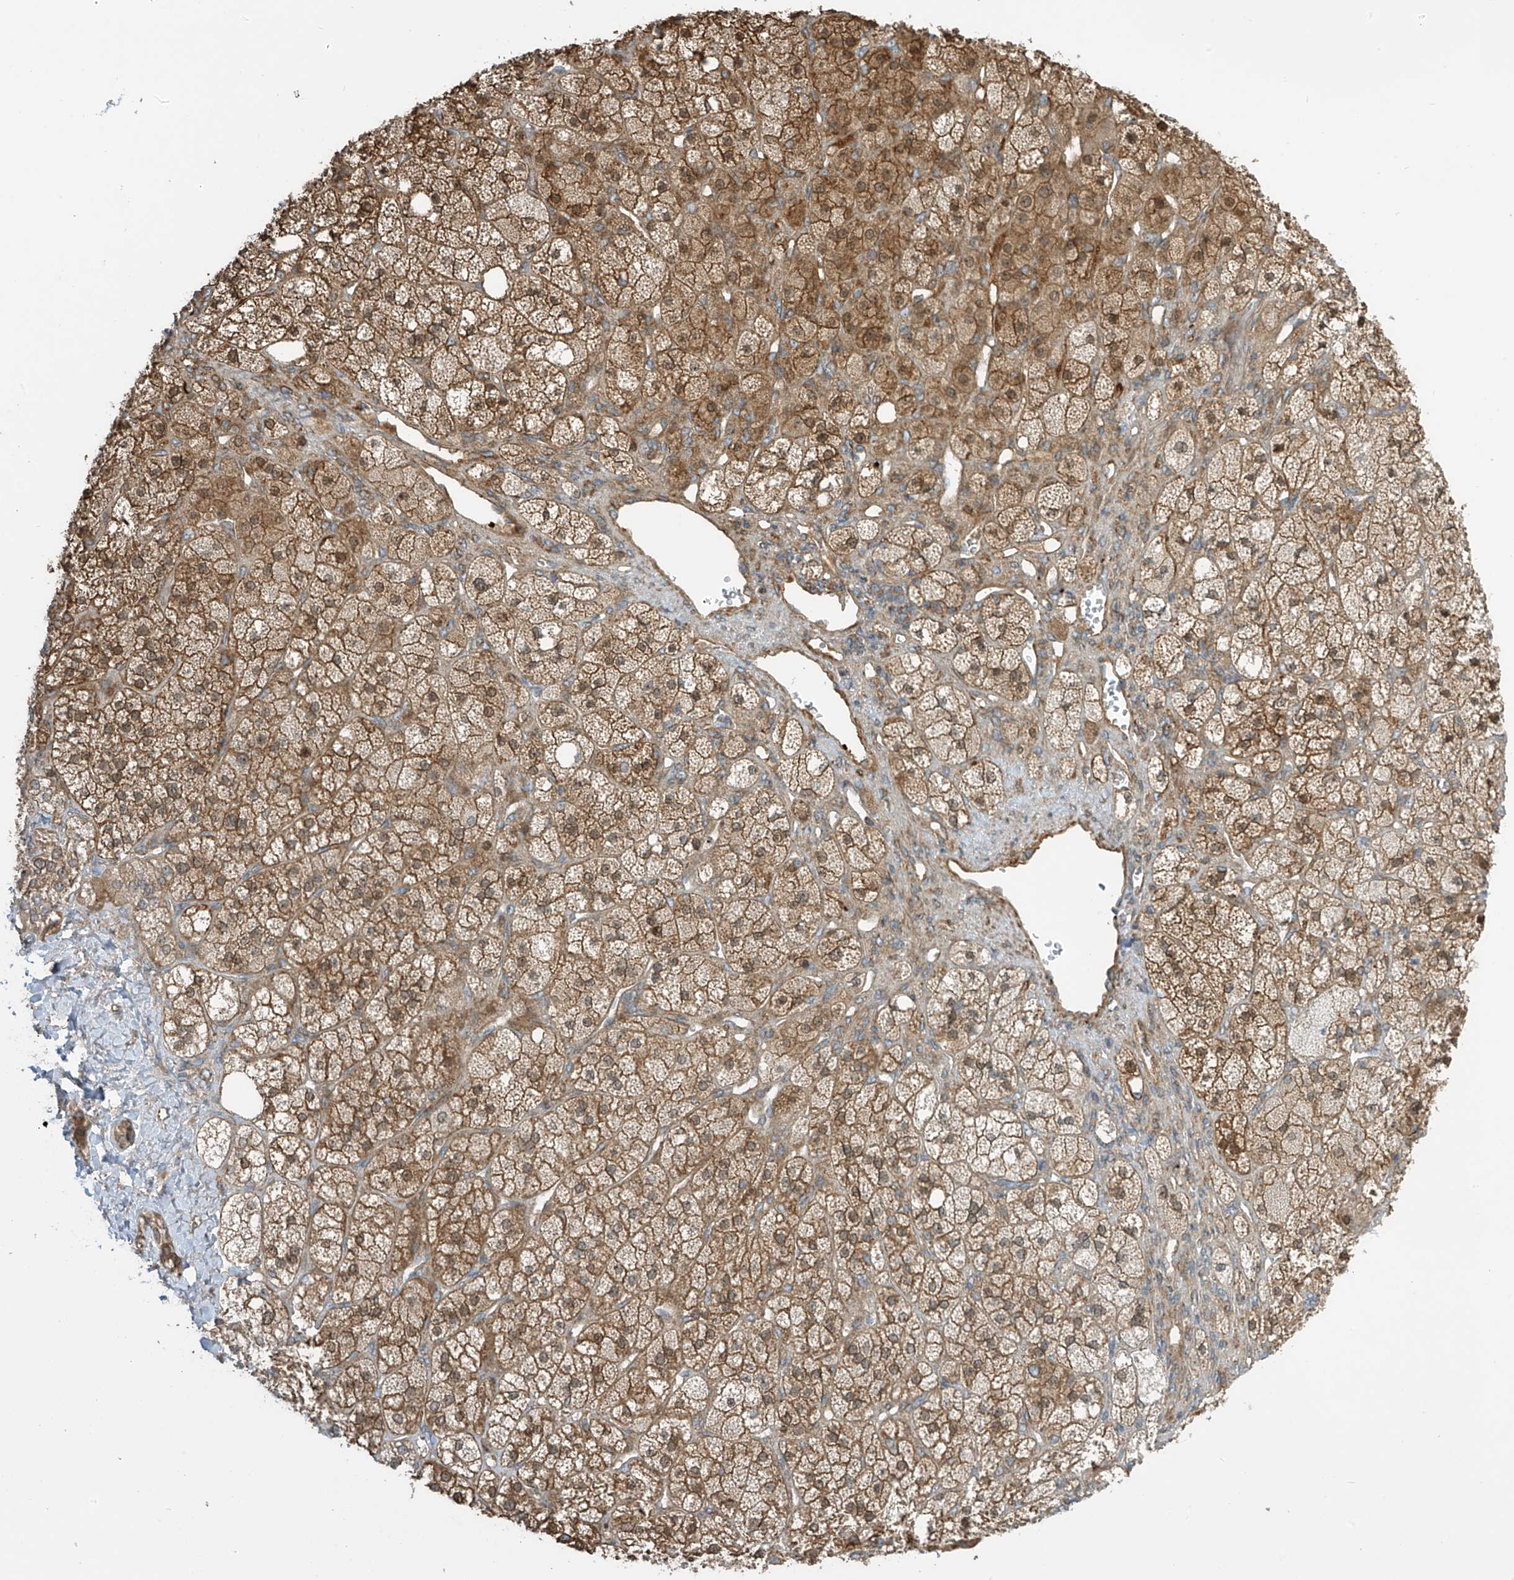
{"staining": {"intensity": "moderate", "quantity": "25%-75%", "location": "cytoplasmic/membranous"}, "tissue": "adrenal gland", "cell_type": "Glandular cells", "image_type": "normal", "snomed": [{"axis": "morphology", "description": "Normal tissue, NOS"}, {"axis": "topography", "description": "Adrenal gland"}], "caption": "Protein staining reveals moderate cytoplasmic/membranous staining in approximately 25%-75% of glandular cells in unremarkable adrenal gland. (Brightfield microscopy of DAB IHC at high magnification).", "gene": "ENTR1", "patient": {"sex": "male", "age": 61}}